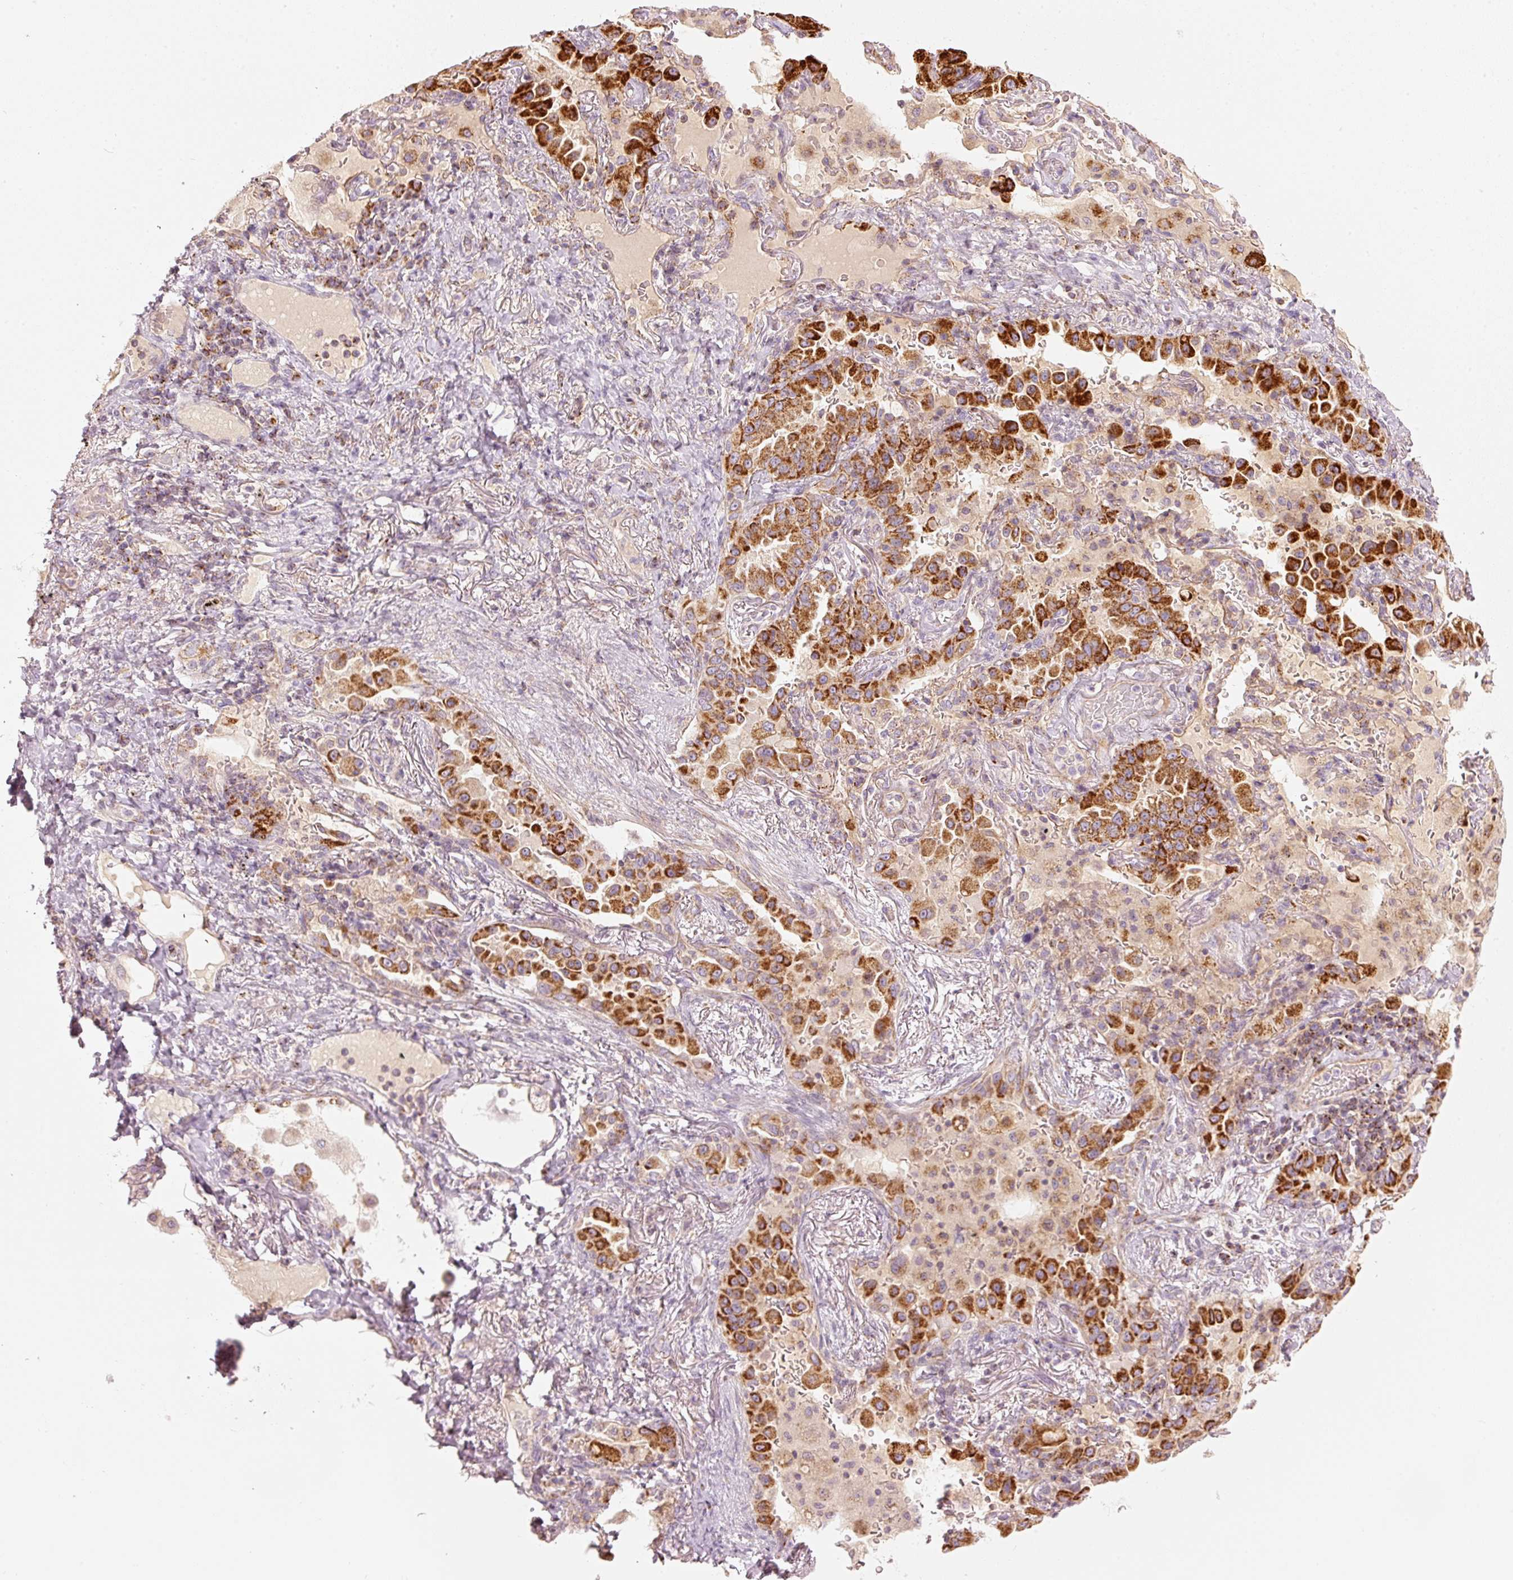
{"staining": {"intensity": "strong", "quantity": ">75%", "location": "cytoplasmic/membranous"}, "tissue": "lung cancer", "cell_type": "Tumor cells", "image_type": "cancer", "snomed": [{"axis": "morphology", "description": "Squamous cell carcinoma, NOS"}, {"axis": "topography", "description": "Lung"}], "caption": "DAB immunohistochemical staining of squamous cell carcinoma (lung) shows strong cytoplasmic/membranous protein positivity in about >75% of tumor cells.", "gene": "C17orf98", "patient": {"sex": "male", "age": 74}}